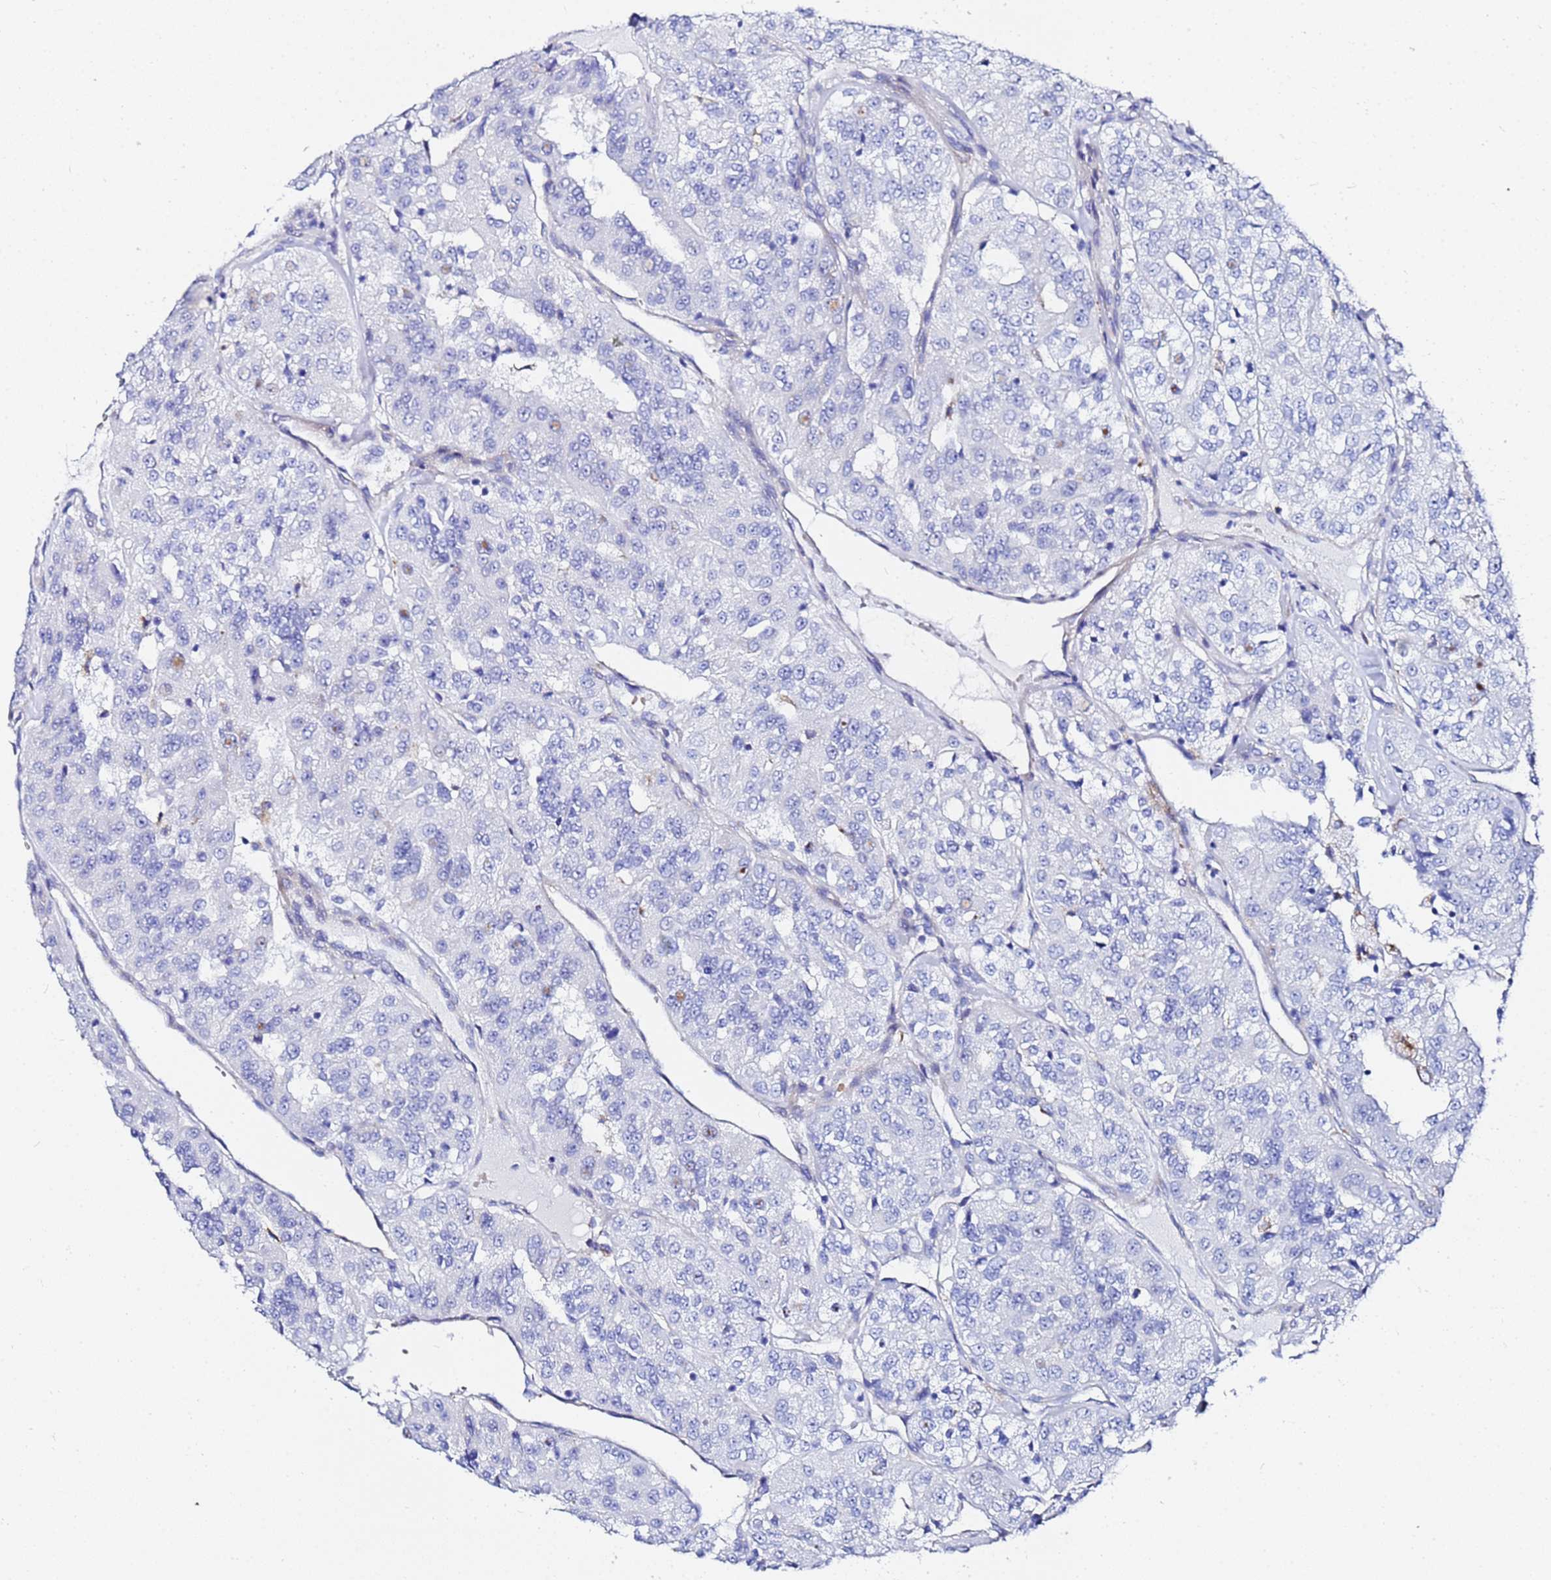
{"staining": {"intensity": "negative", "quantity": "none", "location": "none"}, "tissue": "renal cancer", "cell_type": "Tumor cells", "image_type": "cancer", "snomed": [{"axis": "morphology", "description": "Adenocarcinoma, NOS"}, {"axis": "topography", "description": "Kidney"}], "caption": "Immunohistochemistry photomicrograph of human renal cancer (adenocarcinoma) stained for a protein (brown), which reveals no expression in tumor cells.", "gene": "ZNF26", "patient": {"sex": "female", "age": 63}}